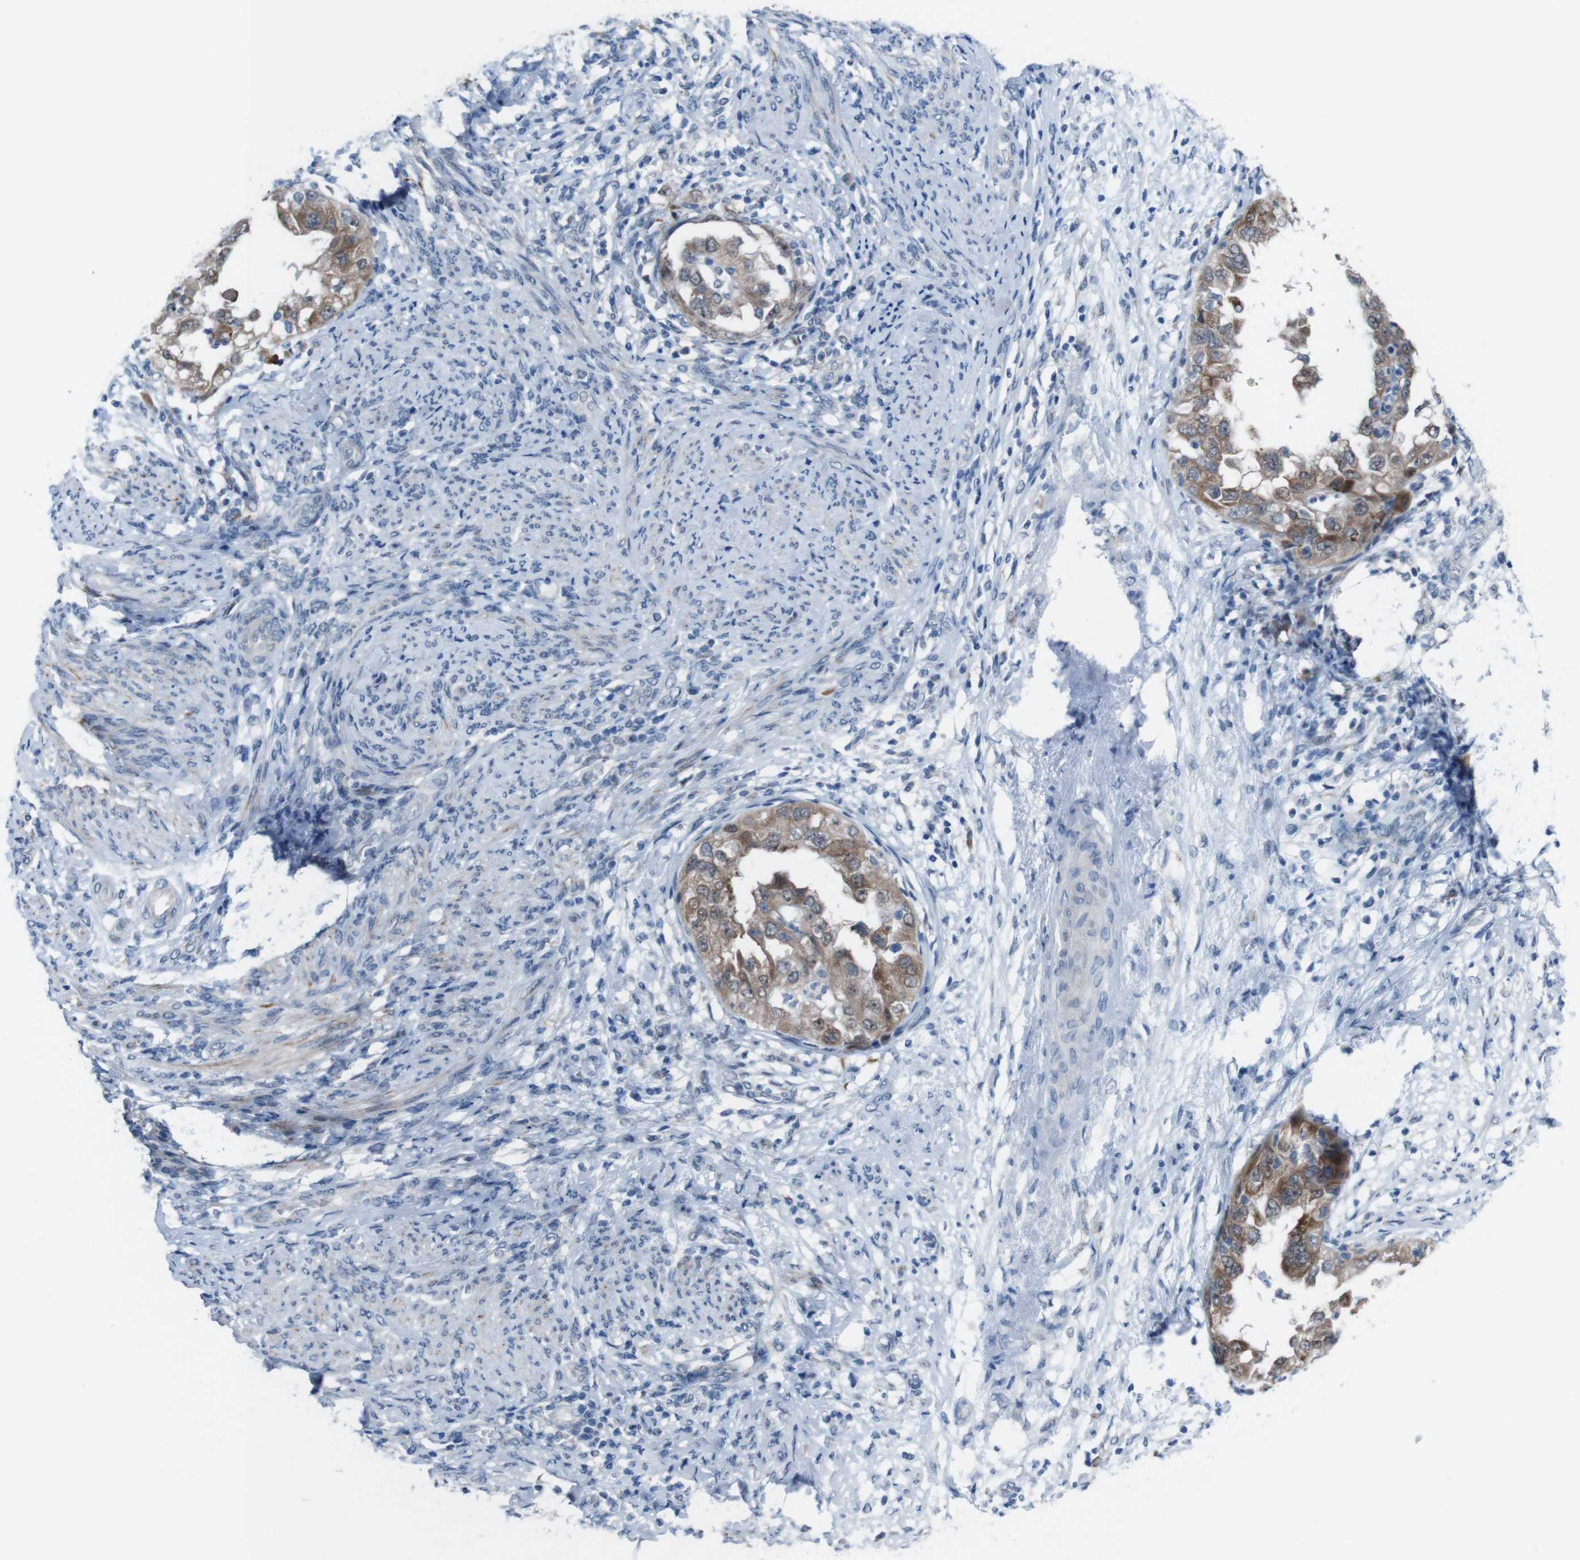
{"staining": {"intensity": "moderate", "quantity": ">75%", "location": "cytoplasmic/membranous"}, "tissue": "endometrial cancer", "cell_type": "Tumor cells", "image_type": "cancer", "snomed": [{"axis": "morphology", "description": "Adenocarcinoma, NOS"}, {"axis": "topography", "description": "Endometrium"}], "caption": "Tumor cells demonstrate medium levels of moderate cytoplasmic/membranous positivity in about >75% of cells in endometrial cancer (adenocarcinoma).", "gene": "CDH22", "patient": {"sex": "female", "age": 85}}